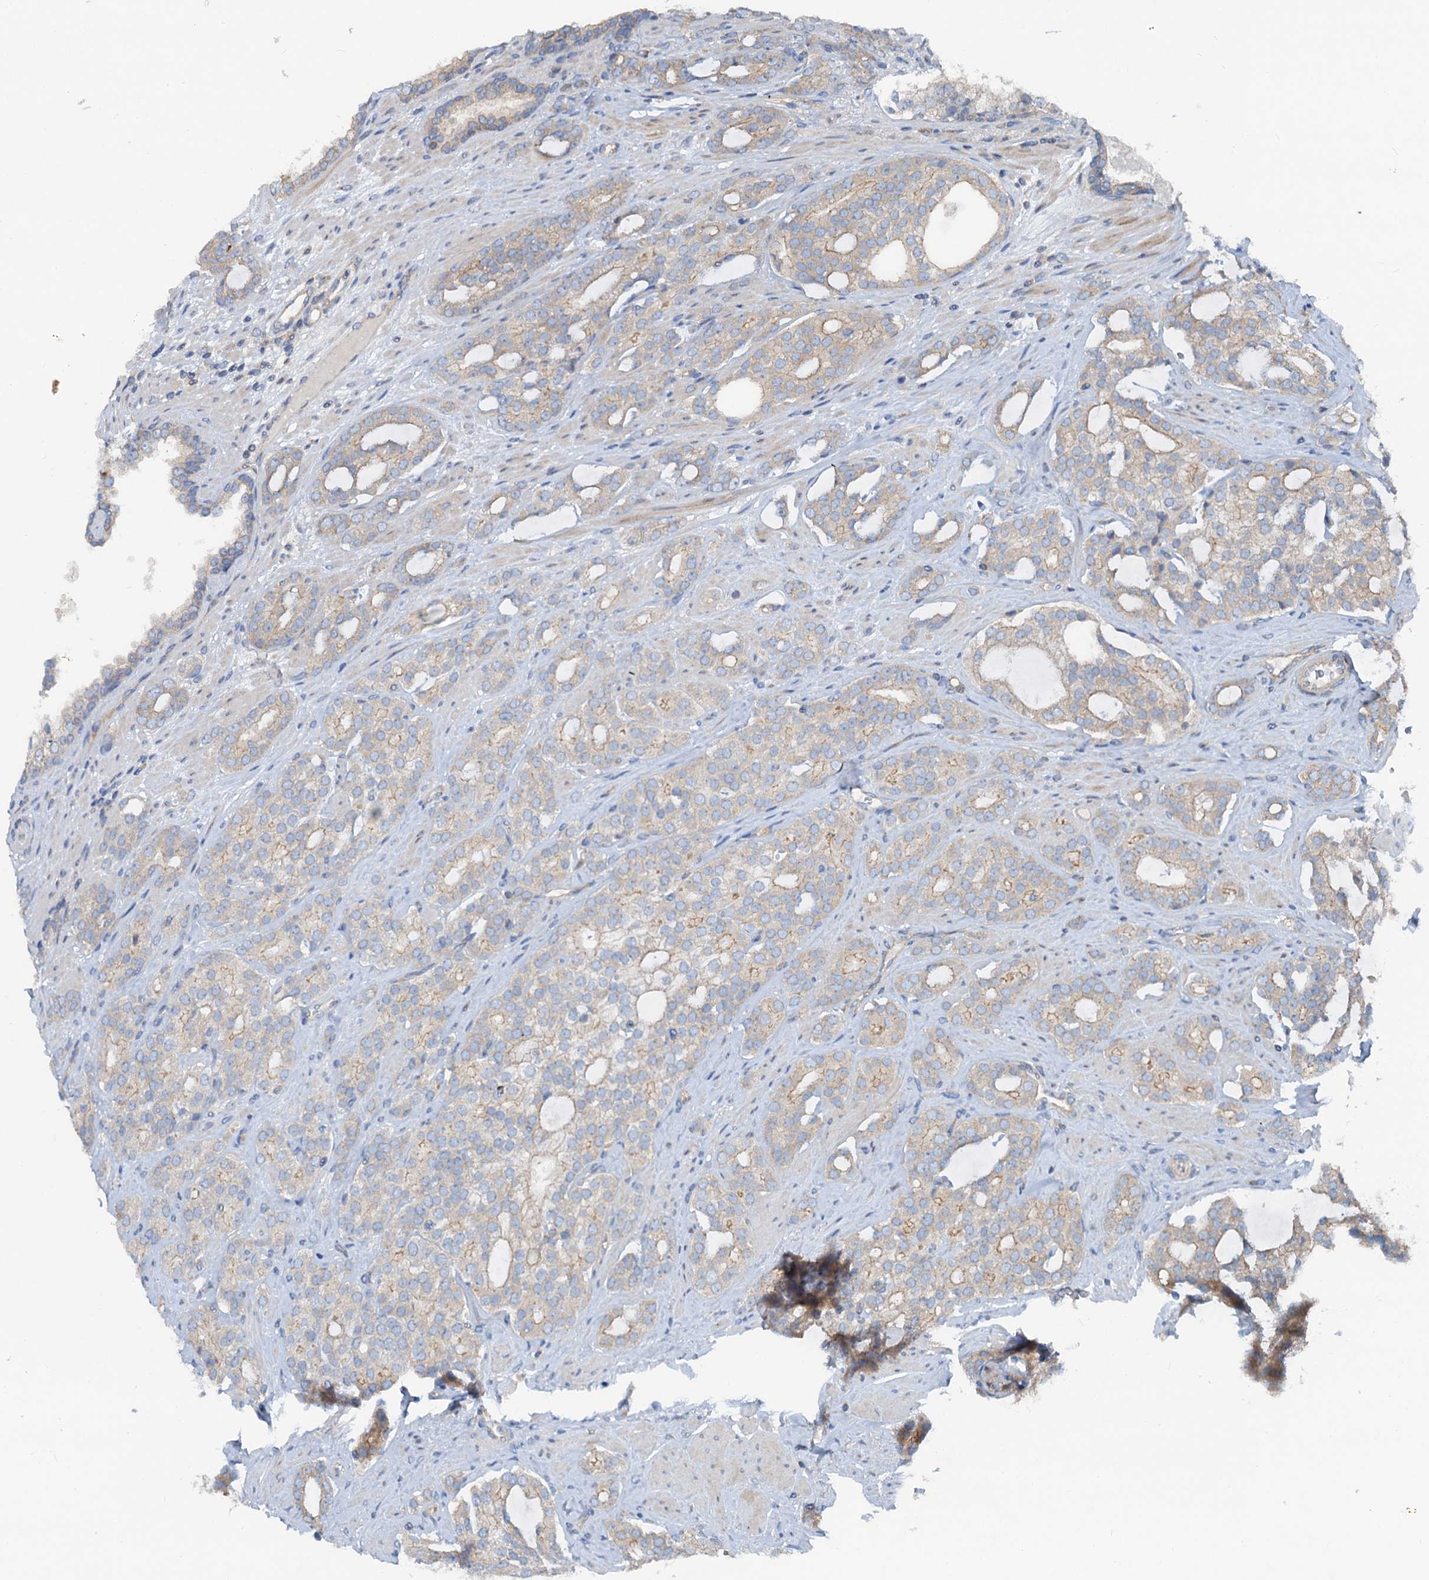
{"staining": {"intensity": "weak", "quantity": "25%-75%", "location": "cytoplasmic/membranous"}, "tissue": "prostate cancer", "cell_type": "Tumor cells", "image_type": "cancer", "snomed": [{"axis": "morphology", "description": "Adenocarcinoma, High grade"}, {"axis": "topography", "description": "Prostate"}], "caption": "Immunohistochemical staining of human prostate cancer (high-grade adenocarcinoma) shows low levels of weak cytoplasmic/membranous staining in about 25%-75% of tumor cells.", "gene": "ANKRD26", "patient": {"sex": "male", "age": 63}}